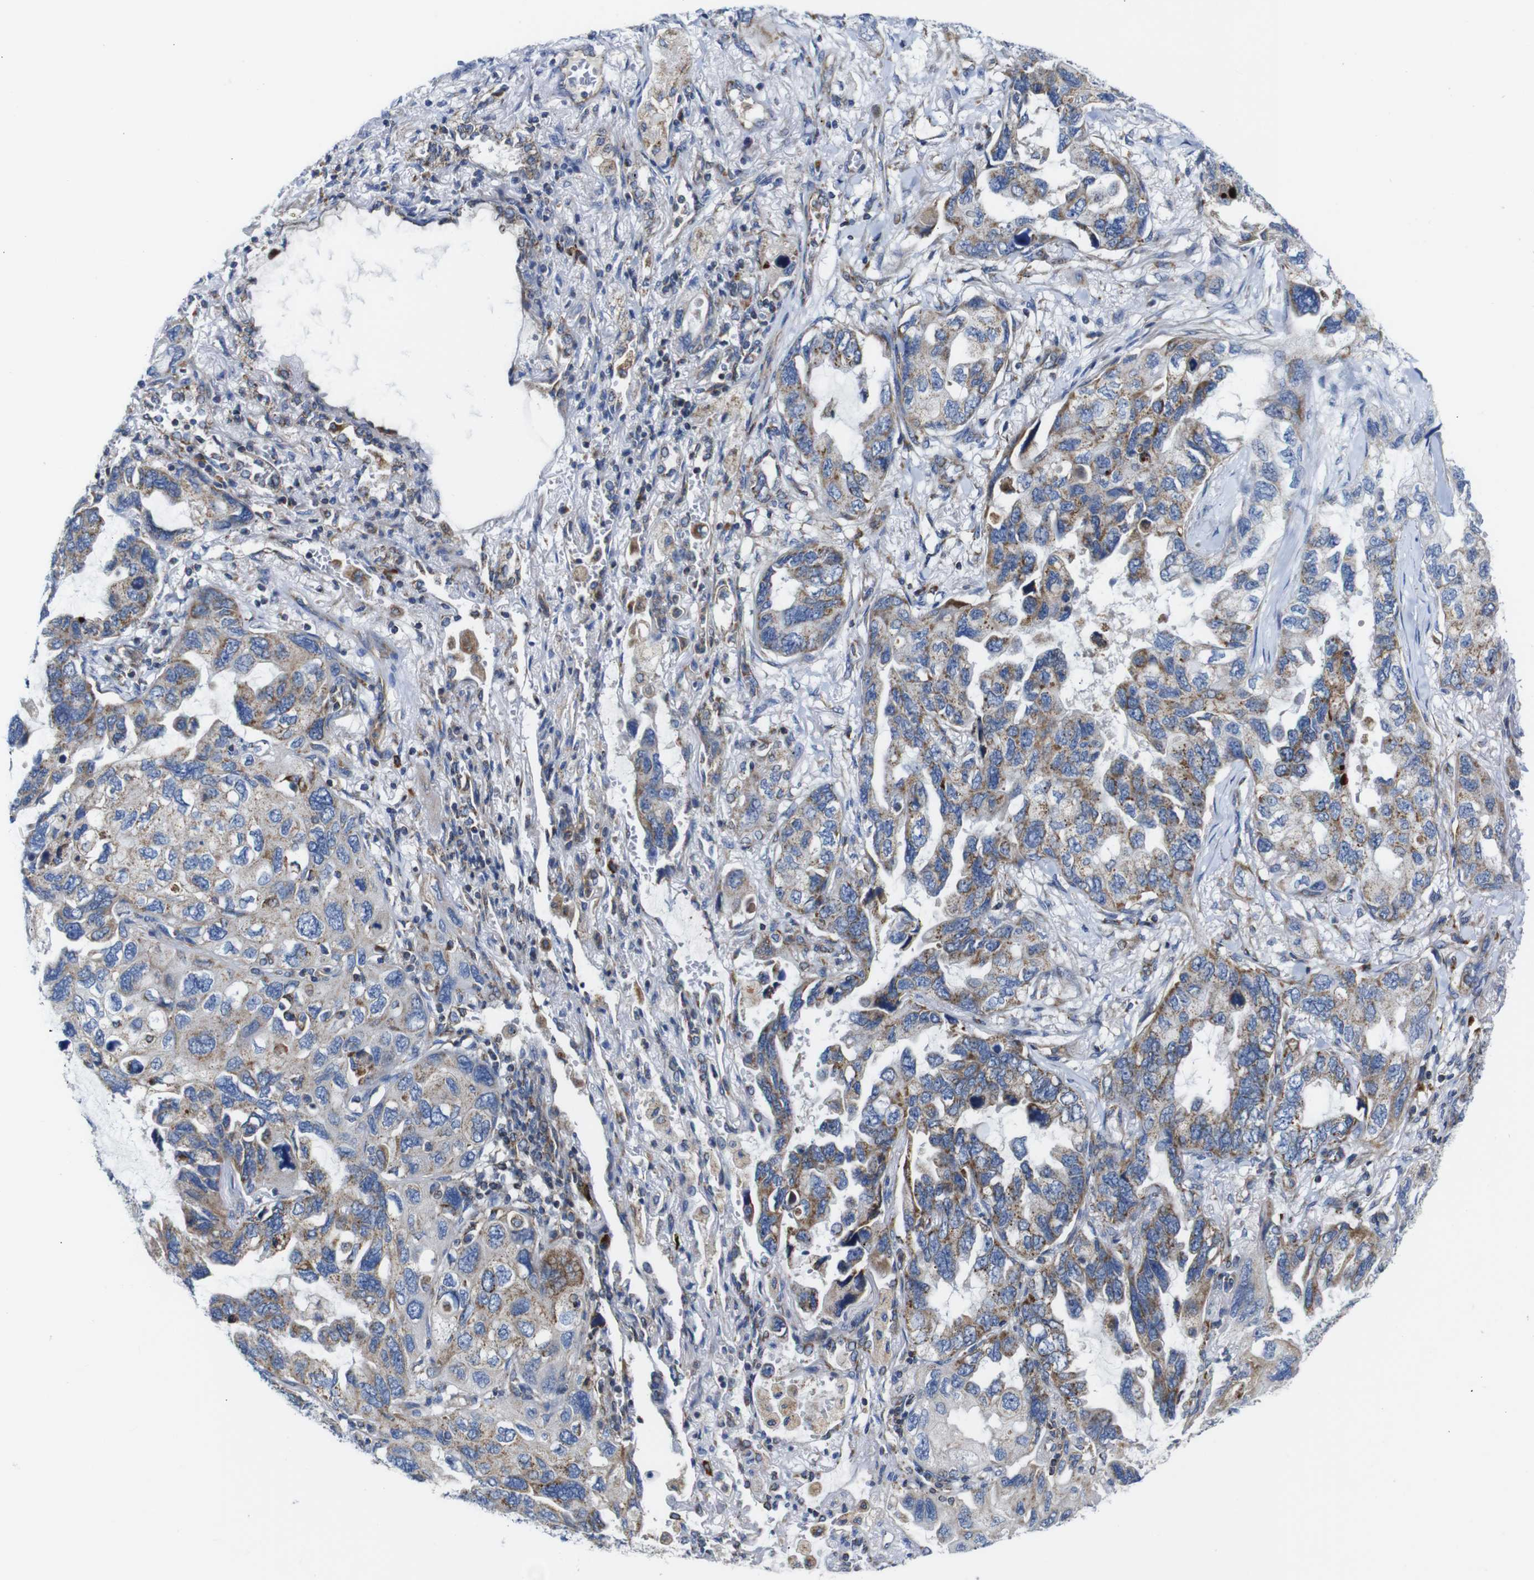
{"staining": {"intensity": "moderate", "quantity": ">75%", "location": "cytoplasmic/membranous"}, "tissue": "lung cancer", "cell_type": "Tumor cells", "image_type": "cancer", "snomed": [{"axis": "morphology", "description": "Squamous cell carcinoma, NOS"}, {"axis": "topography", "description": "Lung"}], "caption": "An immunohistochemistry (IHC) micrograph of neoplastic tissue is shown. Protein staining in brown labels moderate cytoplasmic/membranous positivity in lung cancer within tumor cells.", "gene": "PDCD1LG2", "patient": {"sex": "female", "age": 73}}